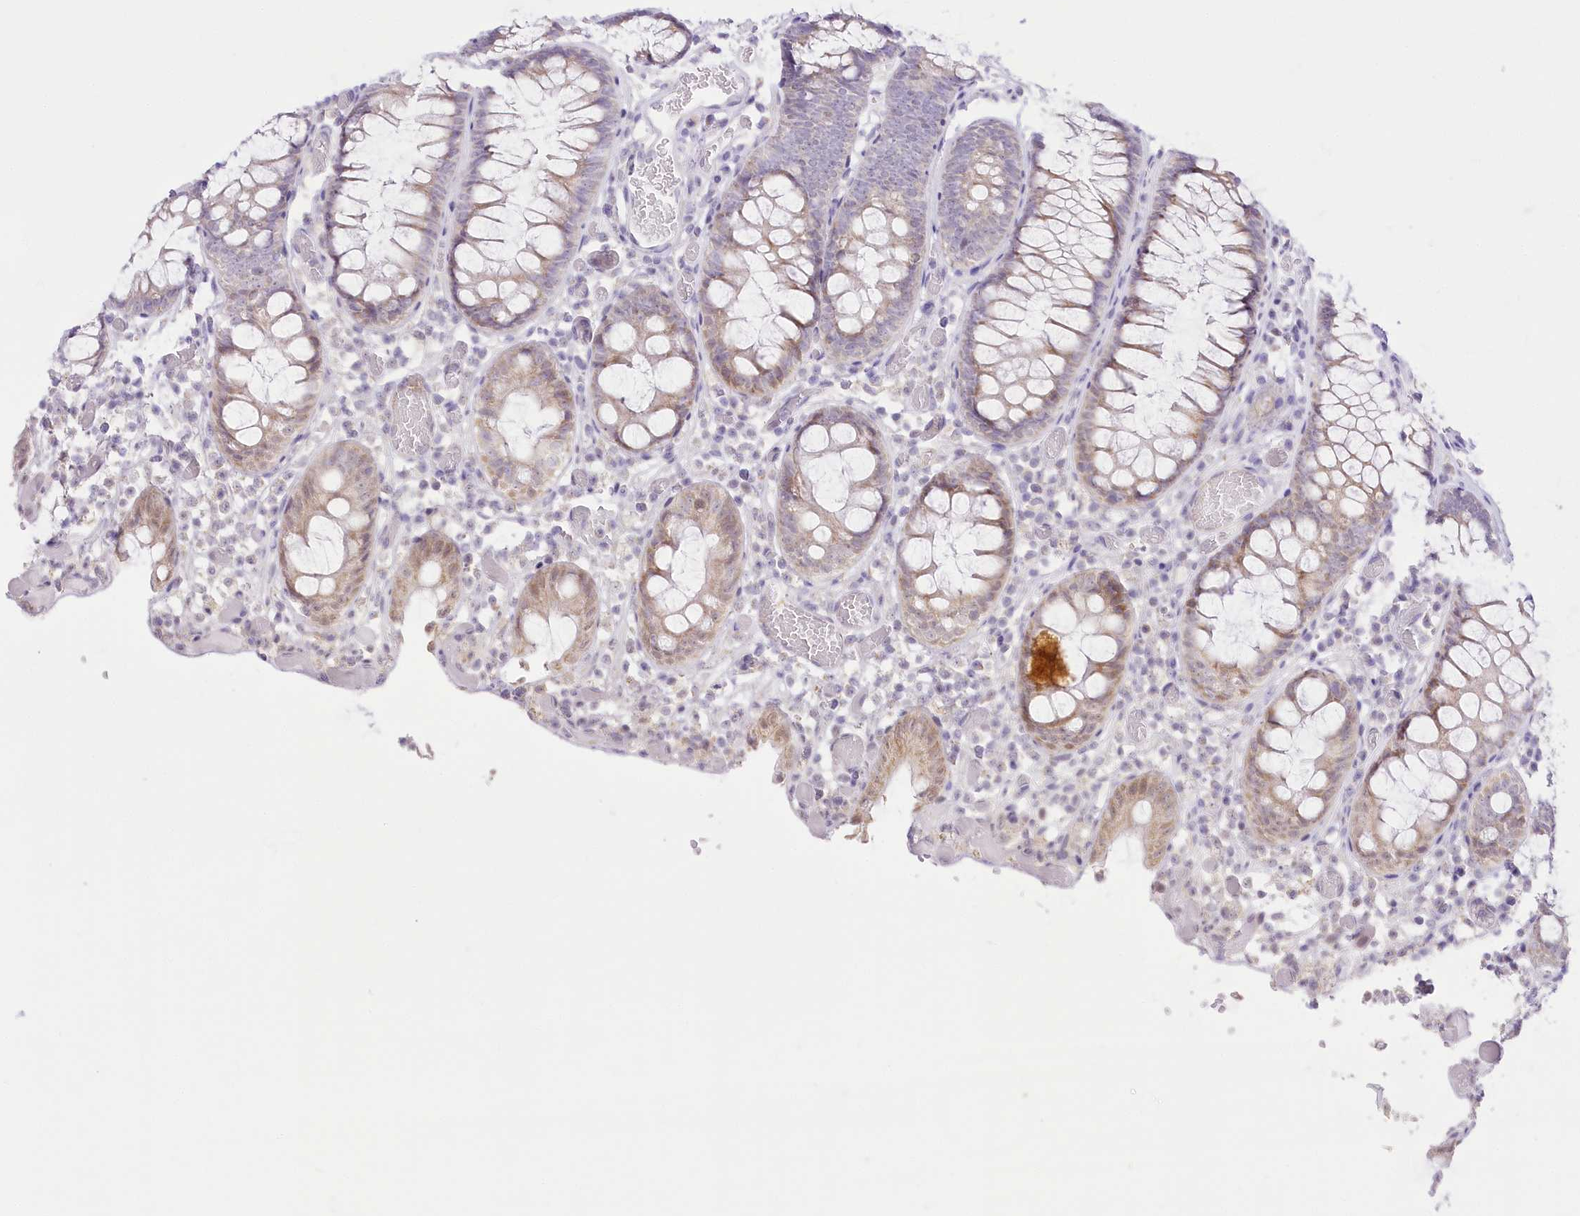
{"staining": {"intensity": "negative", "quantity": "none", "location": "none"}, "tissue": "colon", "cell_type": "Endothelial cells", "image_type": "normal", "snomed": [{"axis": "morphology", "description": "Normal tissue, NOS"}, {"axis": "topography", "description": "Colon"}], "caption": "Colon stained for a protein using IHC exhibits no expression endothelial cells.", "gene": "CCDC30", "patient": {"sex": "male", "age": 14}}